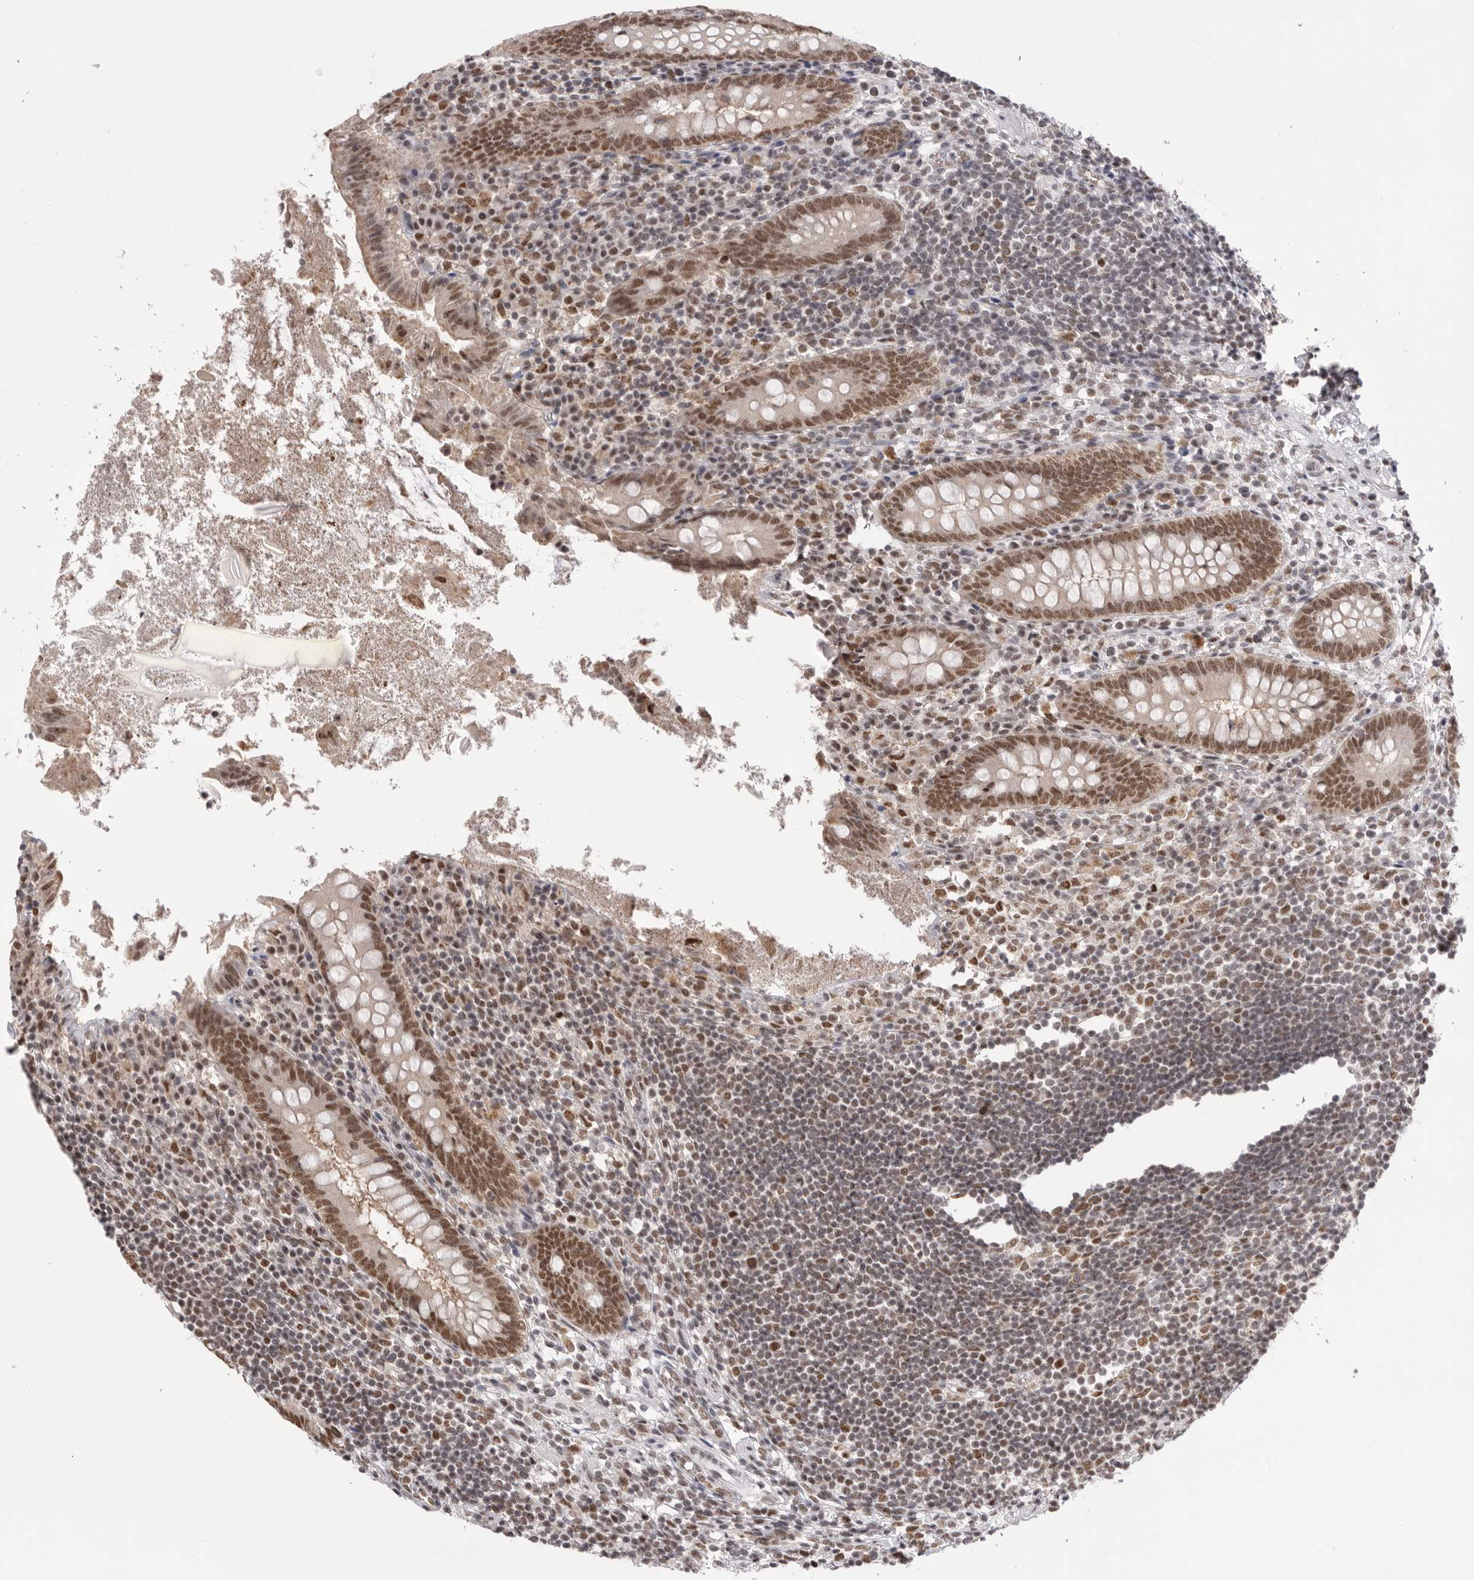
{"staining": {"intensity": "moderate", "quantity": ">75%", "location": "nuclear"}, "tissue": "appendix", "cell_type": "Glandular cells", "image_type": "normal", "snomed": [{"axis": "morphology", "description": "Normal tissue, NOS"}, {"axis": "topography", "description": "Appendix"}], "caption": "The immunohistochemical stain labels moderate nuclear staining in glandular cells of normal appendix.", "gene": "BCLAF3", "patient": {"sex": "female", "age": 17}}